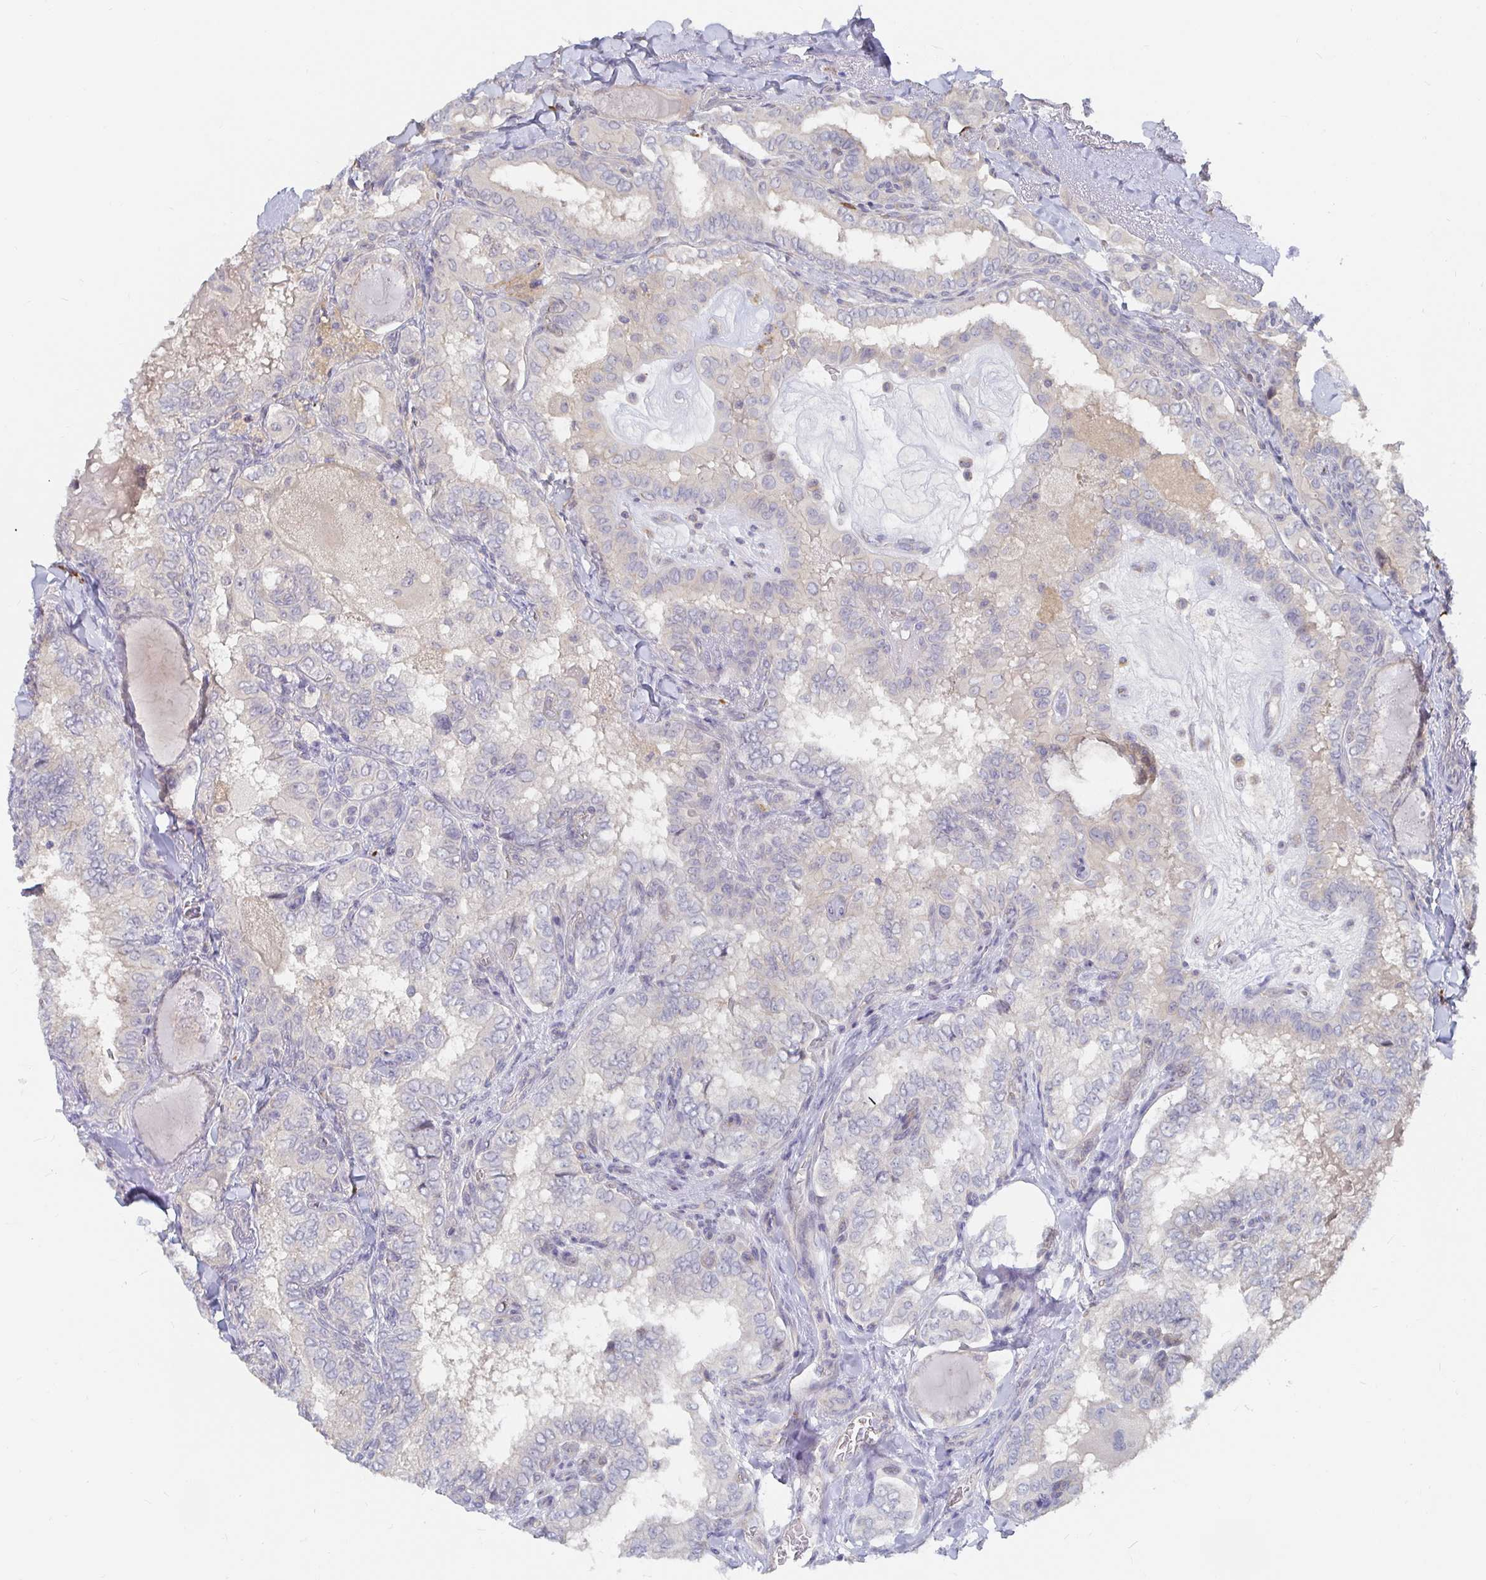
{"staining": {"intensity": "negative", "quantity": "none", "location": "none"}, "tissue": "thyroid cancer", "cell_type": "Tumor cells", "image_type": "cancer", "snomed": [{"axis": "morphology", "description": "Papillary adenocarcinoma, NOS"}, {"axis": "topography", "description": "Thyroid gland"}], "caption": "Immunohistochemistry (IHC) histopathology image of human thyroid papillary adenocarcinoma stained for a protein (brown), which exhibits no positivity in tumor cells.", "gene": "MEIS1", "patient": {"sex": "female", "age": 75}}